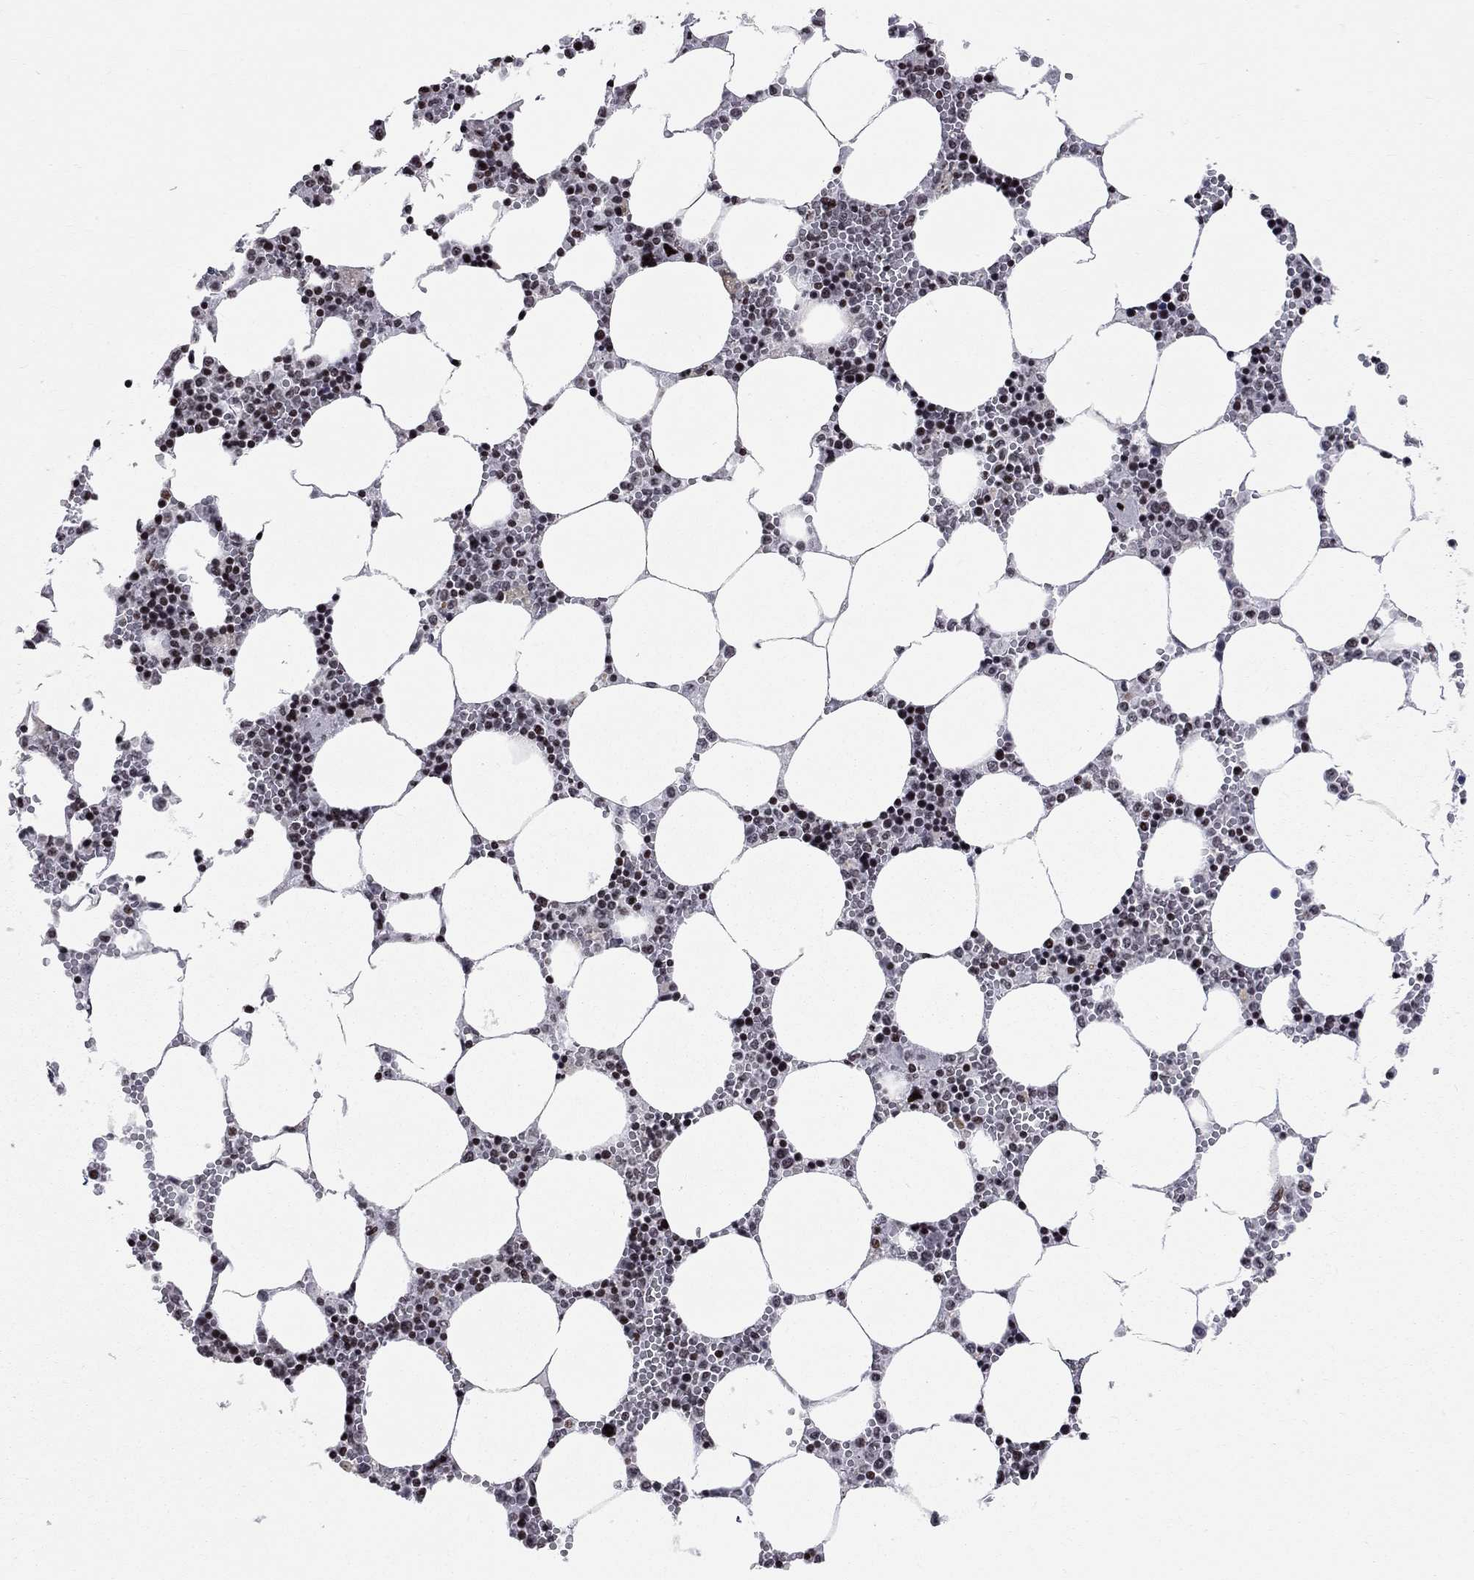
{"staining": {"intensity": "negative", "quantity": "none", "location": "none"}, "tissue": "bone marrow", "cell_type": "Hematopoietic cells", "image_type": "normal", "snomed": [{"axis": "morphology", "description": "Normal tissue, NOS"}, {"axis": "topography", "description": "Bone marrow"}], "caption": "IHC of normal bone marrow exhibits no expression in hematopoietic cells.", "gene": "MTNR1B", "patient": {"sex": "female", "age": 64}}